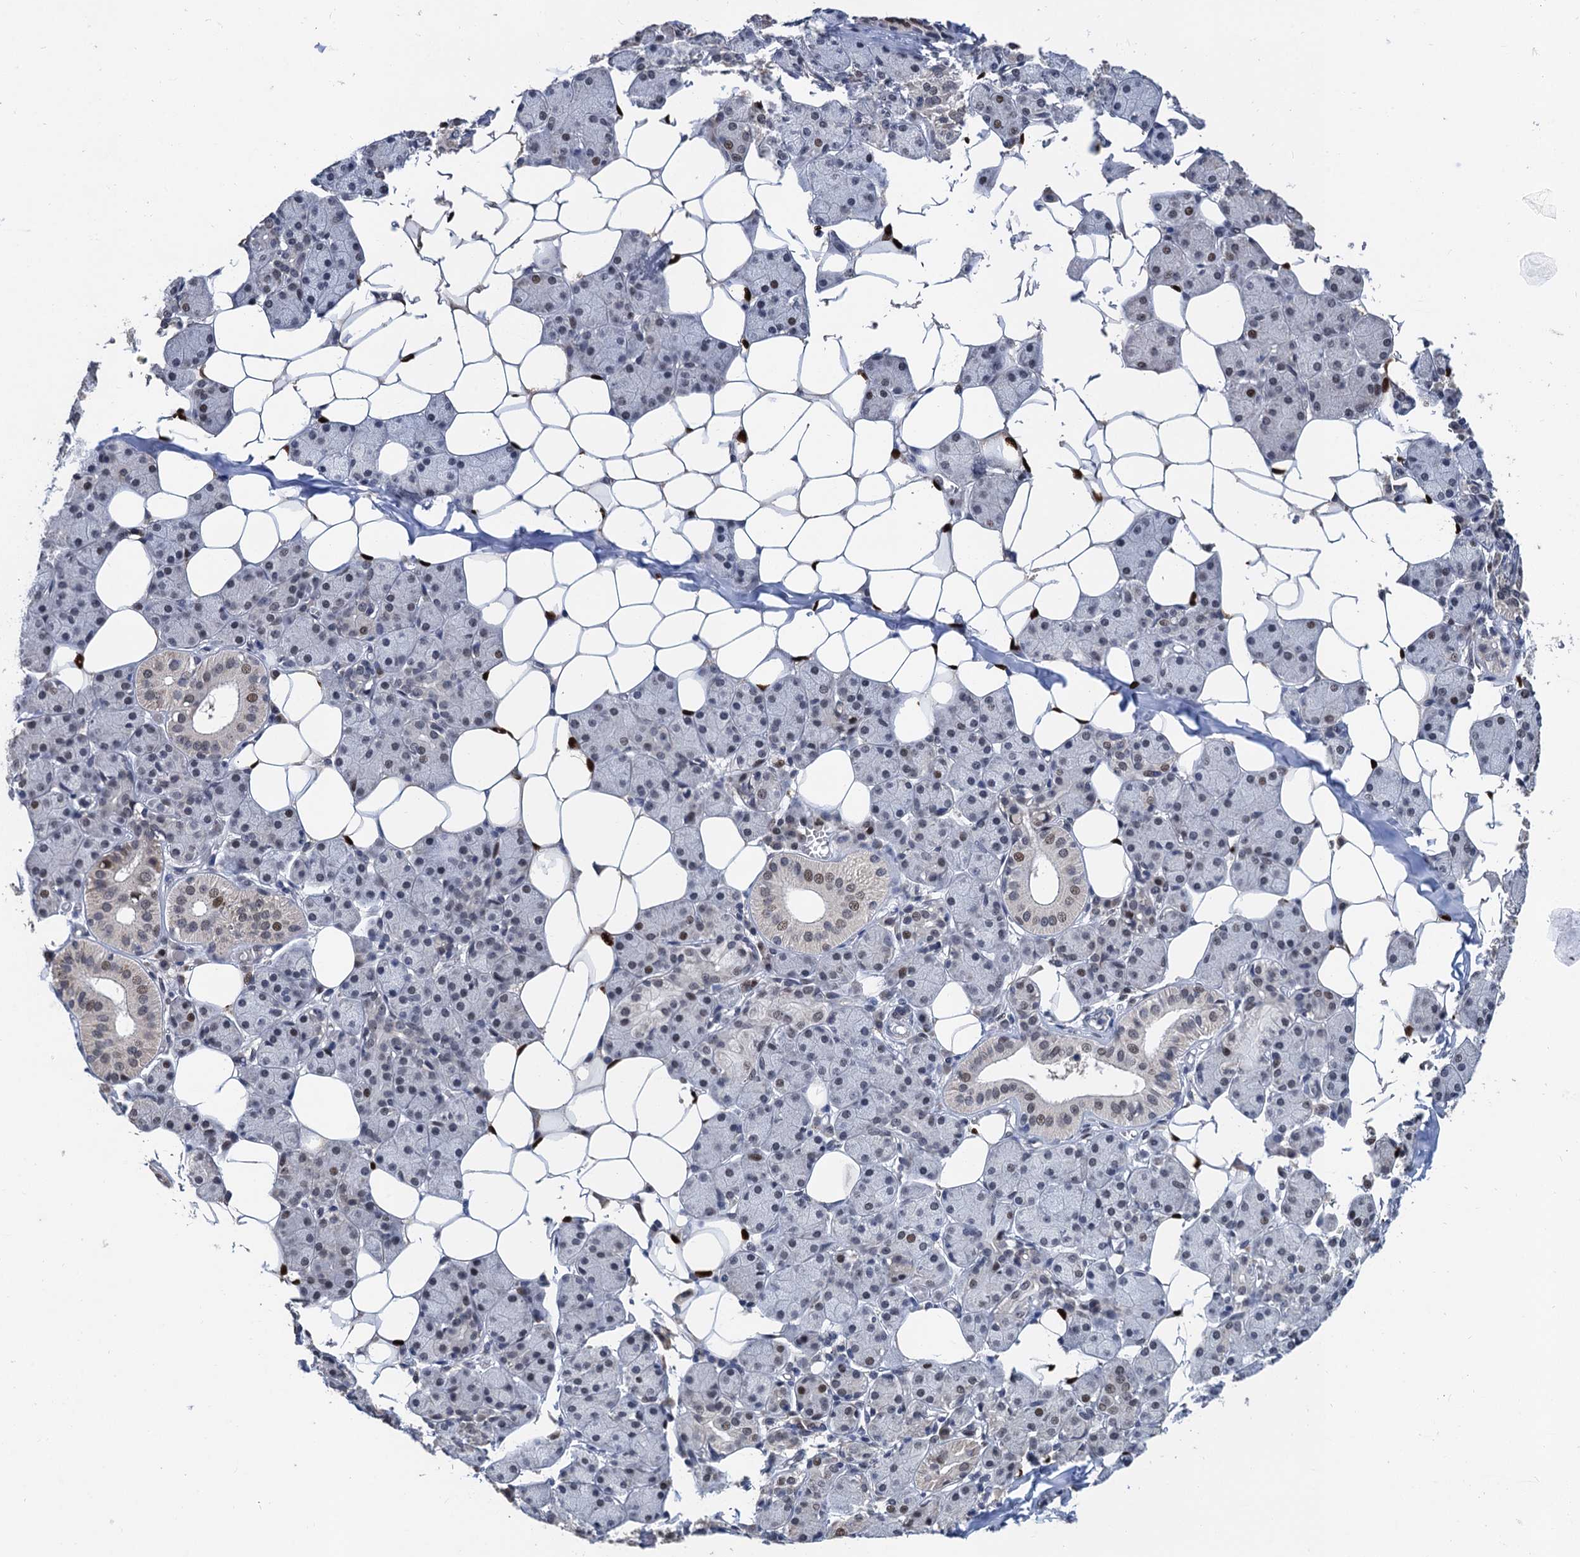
{"staining": {"intensity": "moderate", "quantity": "<25%", "location": "nuclear"}, "tissue": "salivary gland", "cell_type": "Glandular cells", "image_type": "normal", "snomed": [{"axis": "morphology", "description": "Normal tissue, NOS"}, {"axis": "topography", "description": "Salivary gland"}], "caption": "Protein expression analysis of unremarkable salivary gland shows moderate nuclear expression in about <25% of glandular cells.", "gene": "TSEN34", "patient": {"sex": "female", "age": 33}}